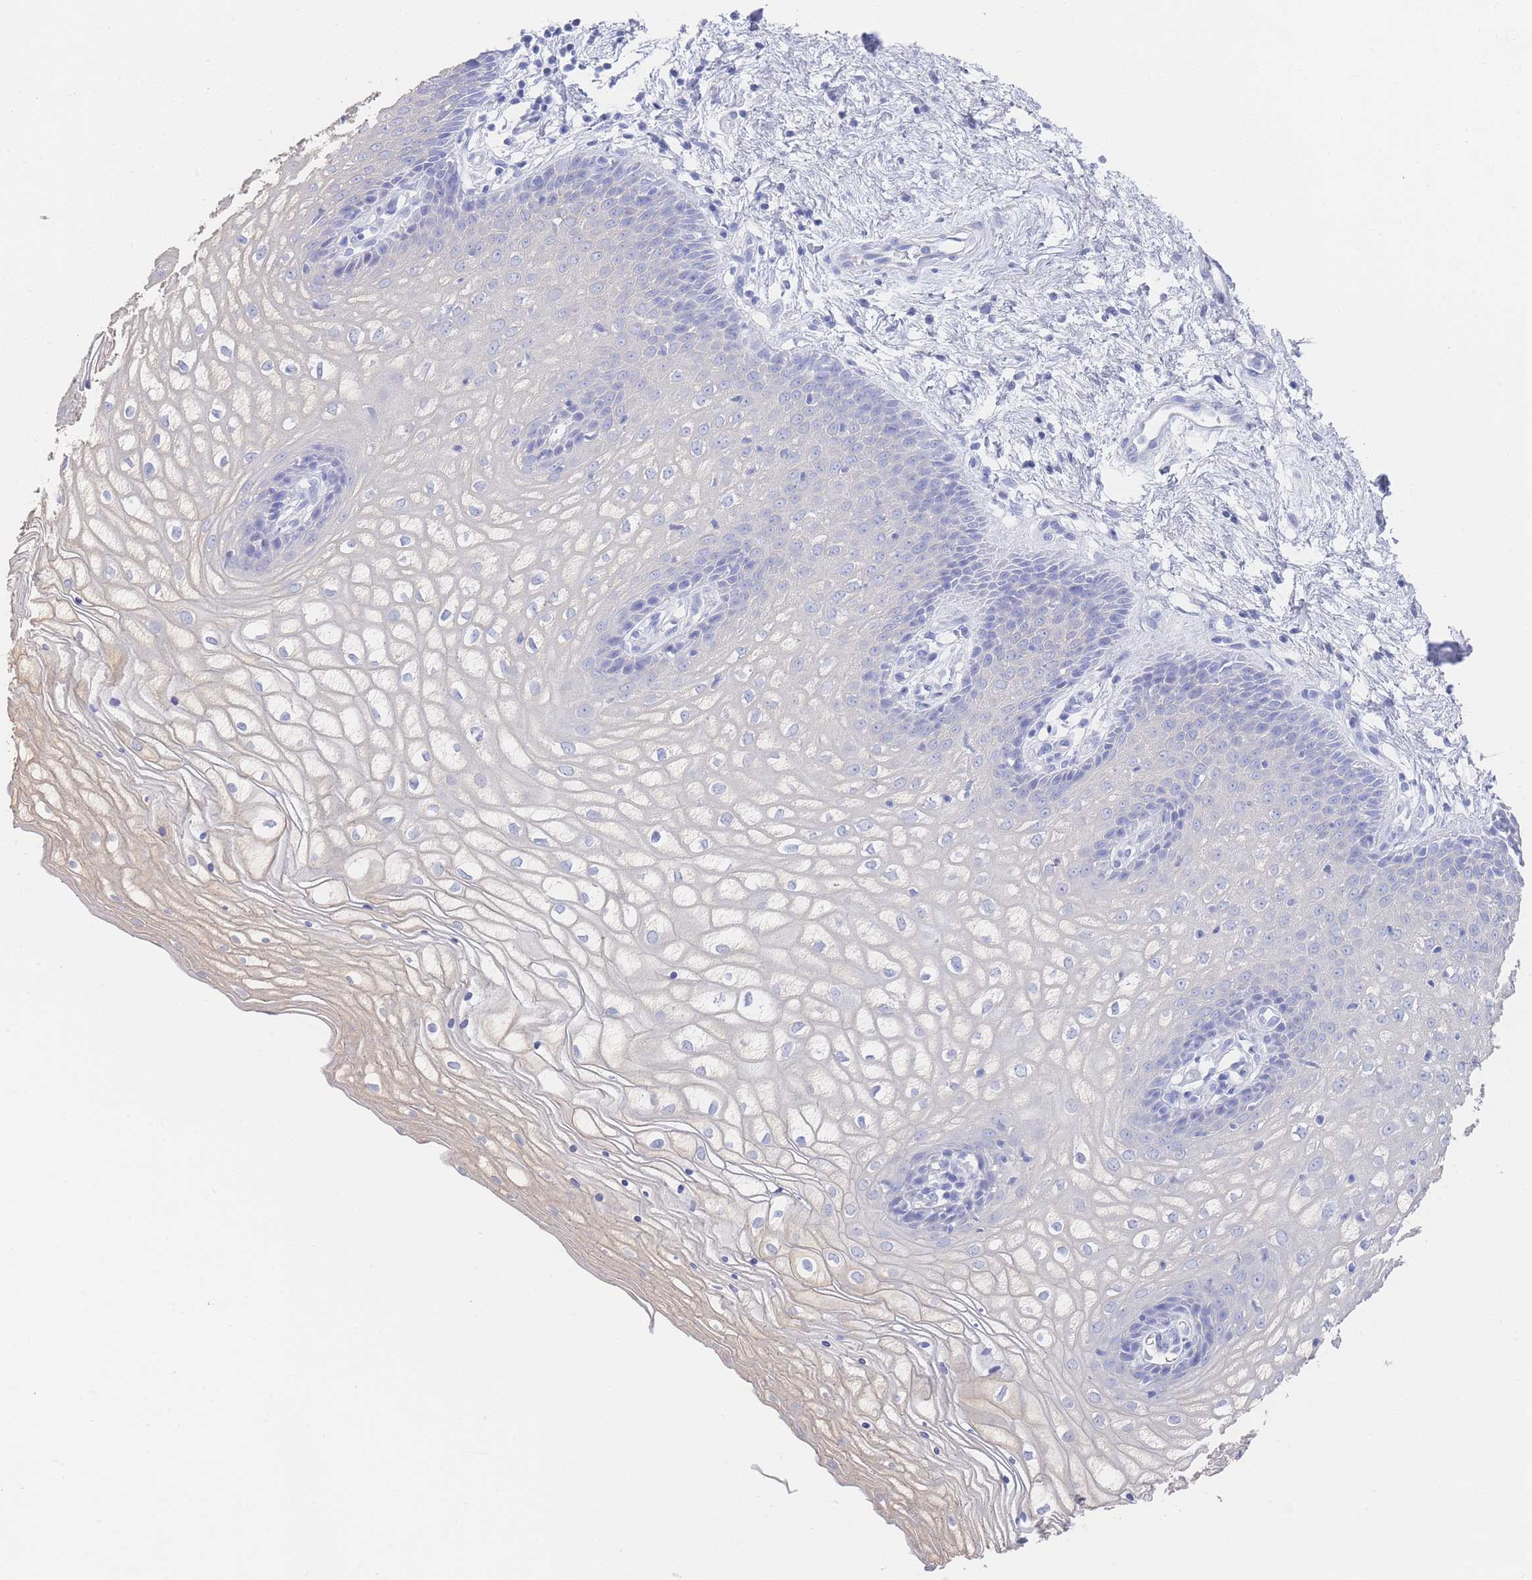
{"staining": {"intensity": "negative", "quantity": "none", "location": "none"}, "tissue": "vagina", "cell_type": "Squamous epithelial cells", "image_type": "normal", "snomed": [{"axis": "morphology", "description": "Normal tissue, NOS"}, {"axis": "topography", "description": "Vagina"}], "caption": "The IHC image has no significant positivity in squamous epithelial cells of vagina. (DAB IHC visualized using brightfield microscopy, high magnification).", "gene": "LRRC37A2", "patient": {"sex": "female", "age": 34}}